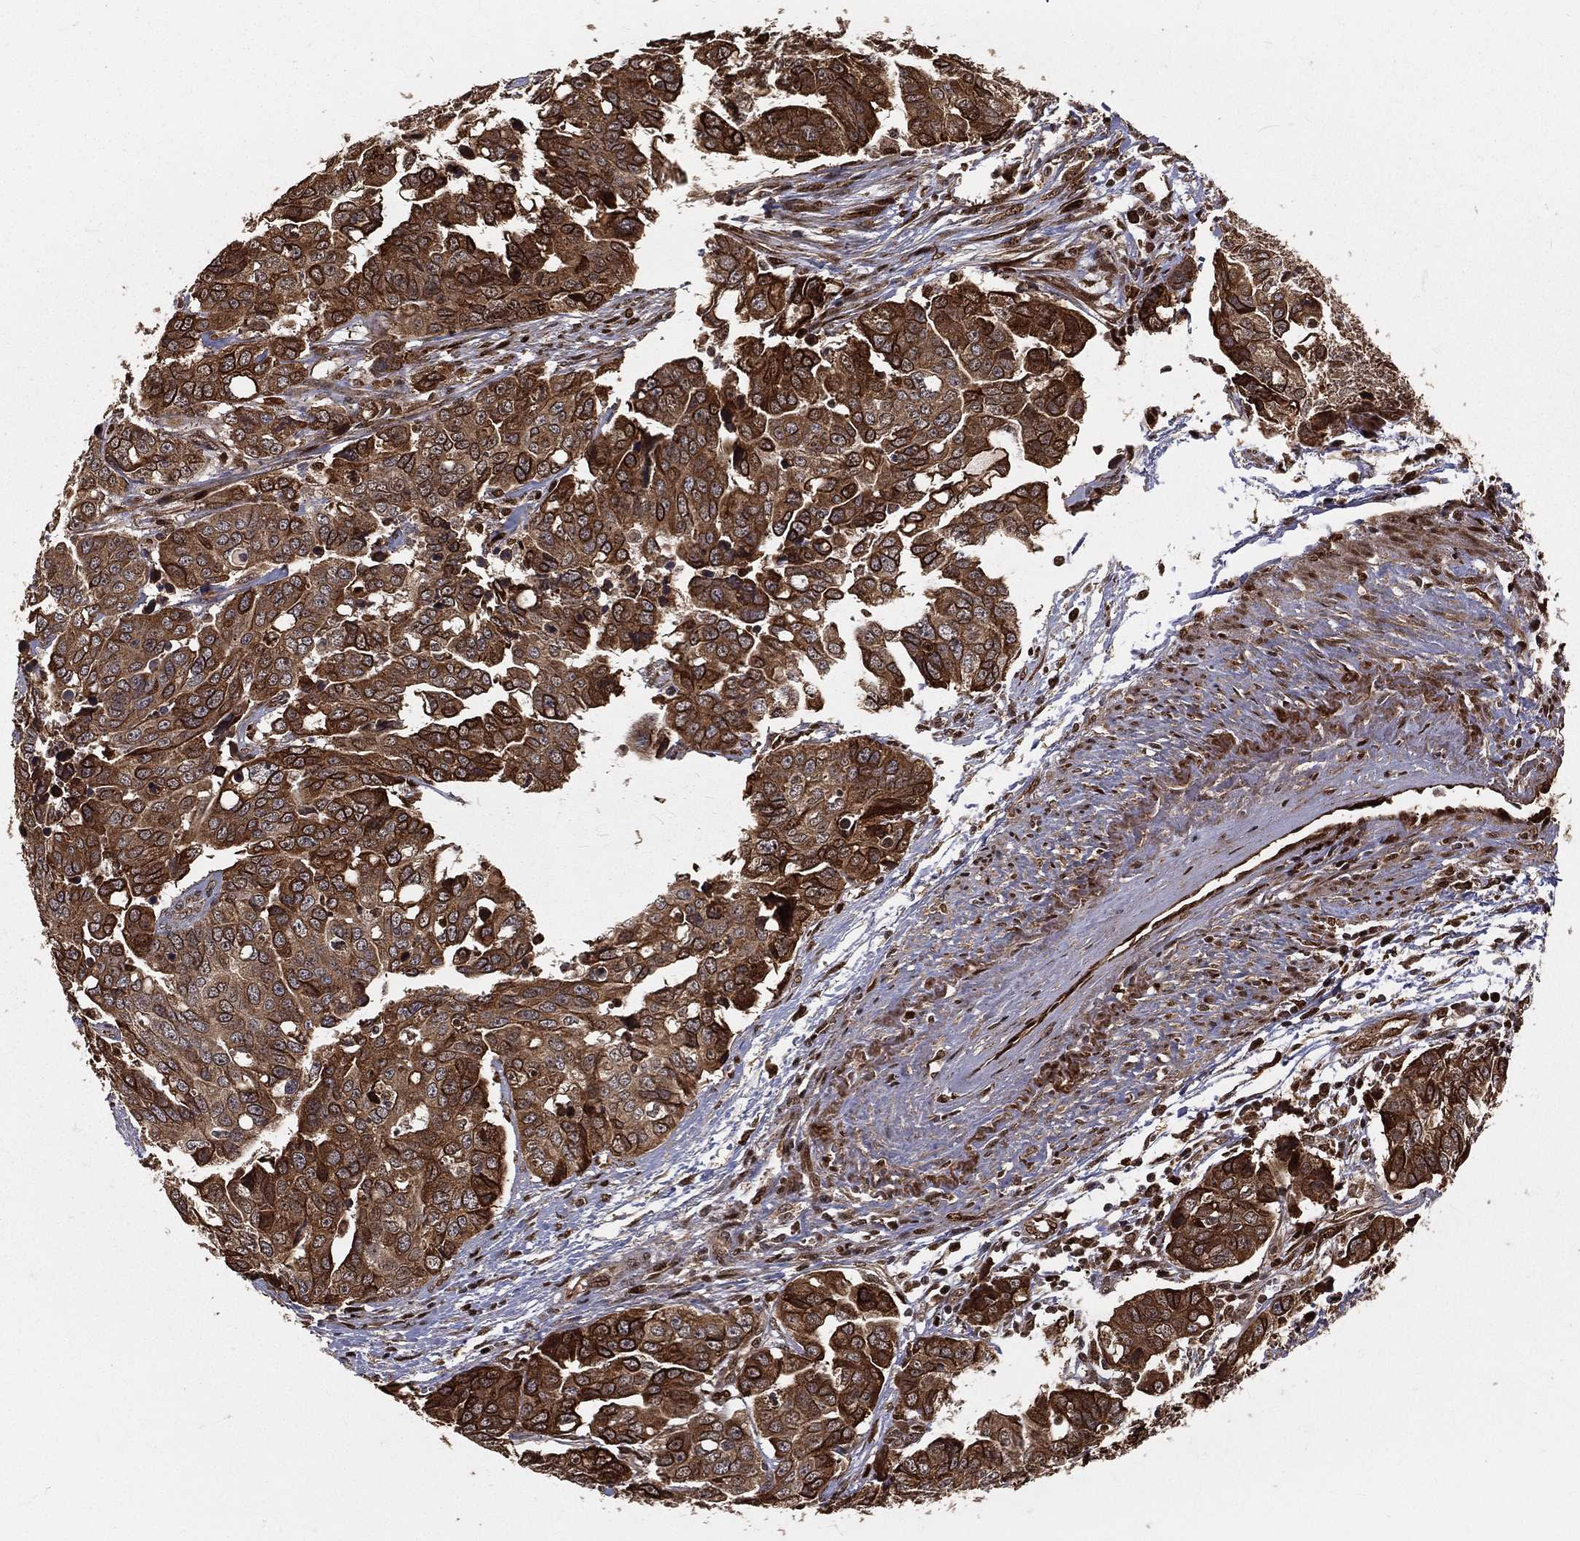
{"staining": {"intensity": "strong", "quantity": ">75%", "location": "cytoplasmic/membranous"}, "tissue": "ovarian cancer", "cell_type": "Tumor cells", "image_type": "cancer", "snomed": [{"axis": "morphology", "description": "Carcinoma, endometroid"}, {"axis": "topography", "description": "Ovary"}], "caption": "A high amount of strong cytoplasmic/membranous expression is seen in about >75% of tumor cells in ovarian cancer (endometroid carcinoma) tissue.", "gene": "MAPK1", "patient": {"sex": "female", "age": 78}}